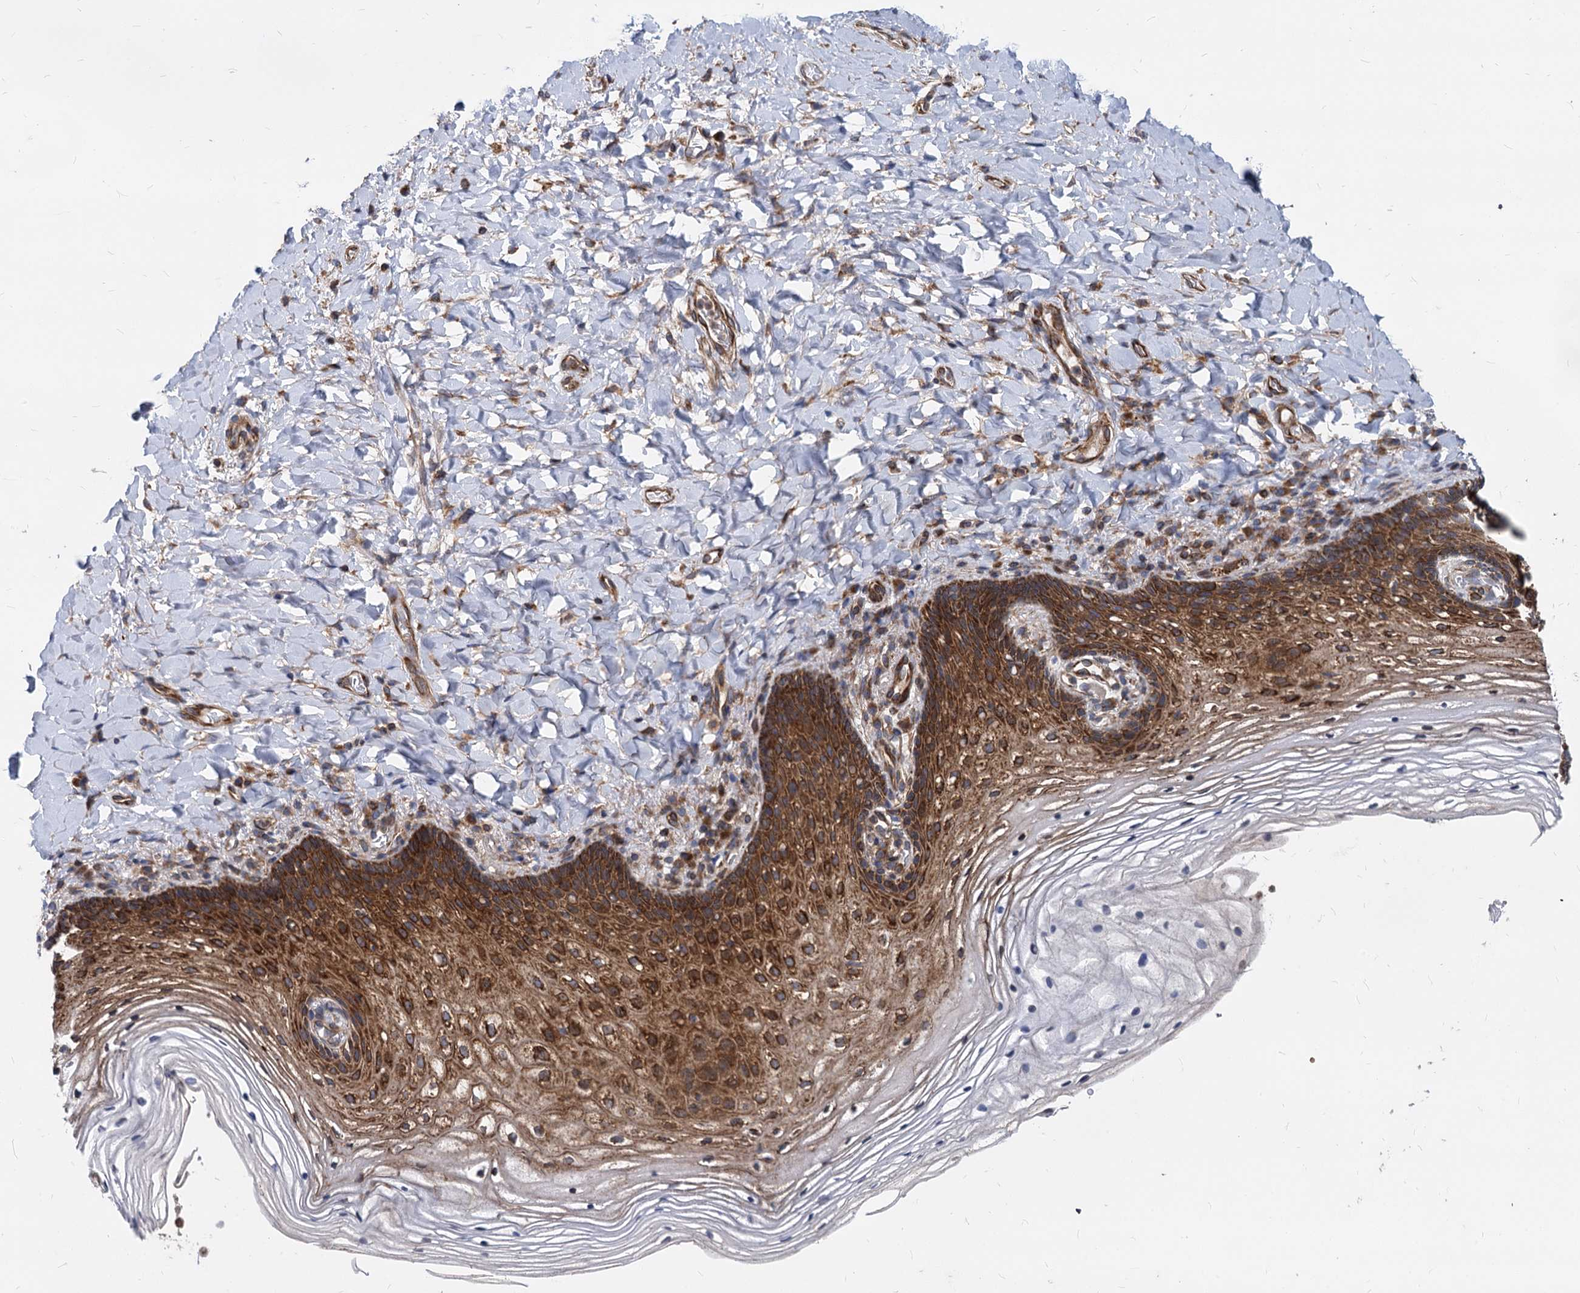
{"staining": {"intensity": "strong", "quantity": ">75%", "location": "cytoplasmic/membranous"}, "tissue": "vagina", "cell_type": "Squamous epithelial cells", "image_type": "normal", "snomed": [{"axis": "morphology", "description": "Normal tissue, NOS"}, {"axis": "topography", "description": "Vagina"}], "caption": "This is a photomicrograph of IHC staining of unremarkable vagina, which shows strong expression in the cytoplasmic/membranous of squamous epithelial cells.", "gene": "STIM1", "patient": {"sex": "female", "age": 60}}